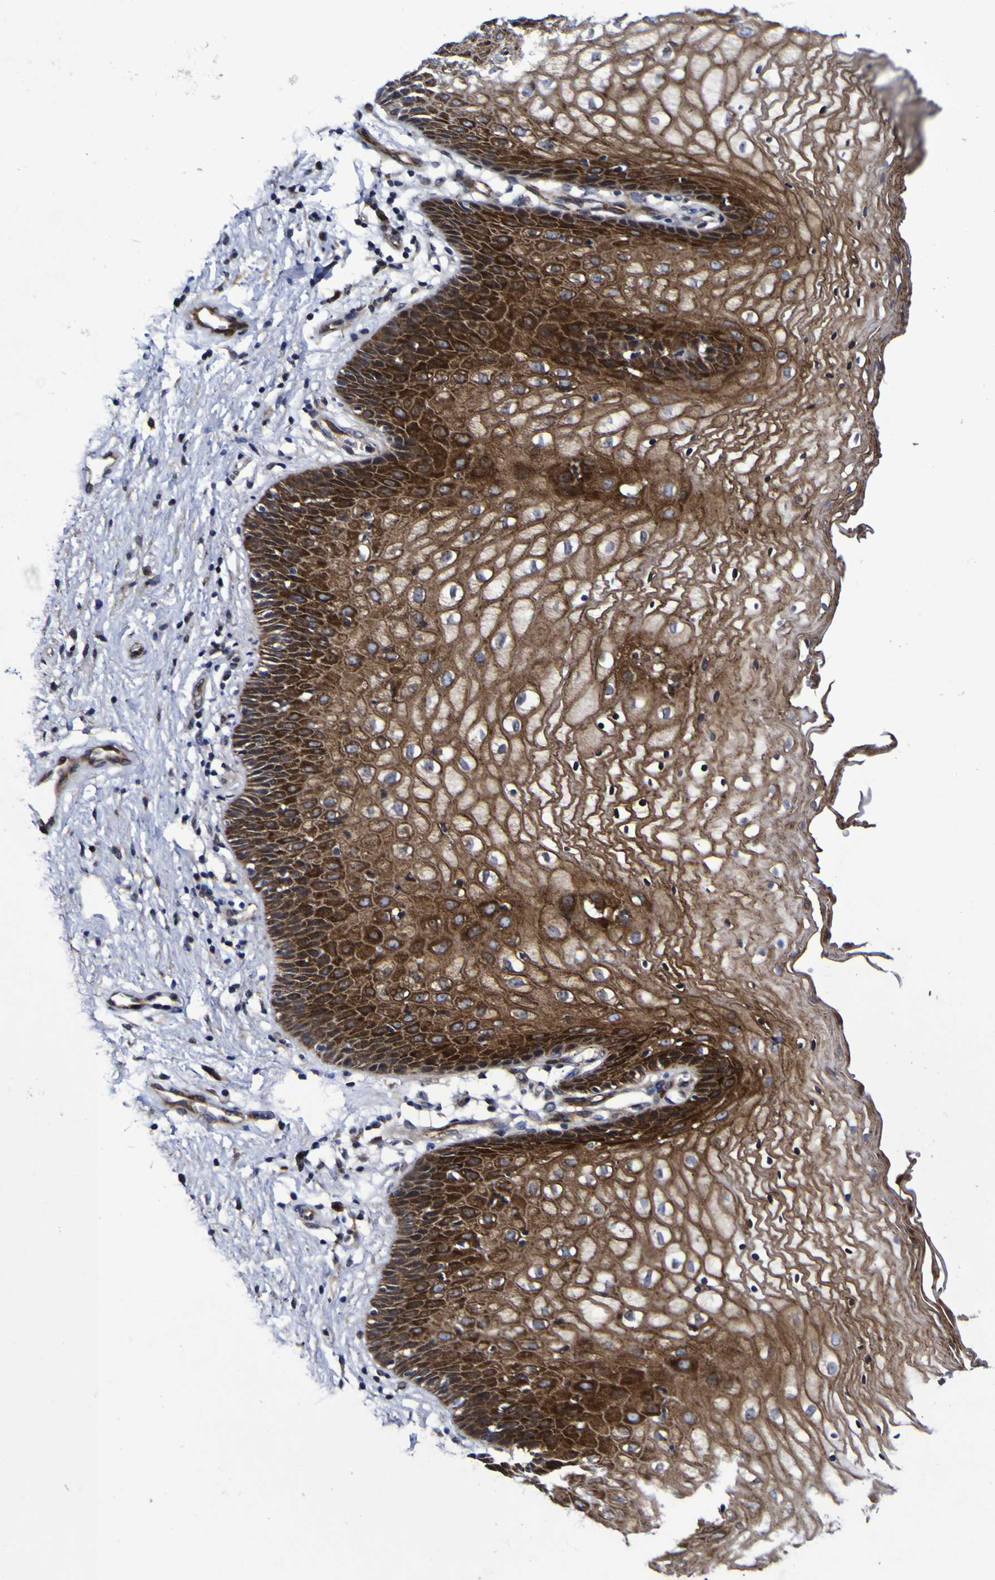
{"staining": {"intensity": "moderate", "quantity": ">75%", "location": "cytoplasmic/membranous,nuclear"}, "tissue": "vagina", "cell_type": "Squamous epithelial cells", "image_type": "normal", "snomed": [{"axis": "morphology", "description": "Normal tissue, NOS"}, {"axis": "topography", "description": "Vagina"}], "caption": "This micrograph demonstrates immunohistochemistry (IHC) staining of unremarkable vagina, with medium moderate cytoplasmic/membranous,nuclear expression in approximately >75% of squamous epithelial cells.", "gene": "MGLL", "patient": {"sex": "female", "age": 34}}